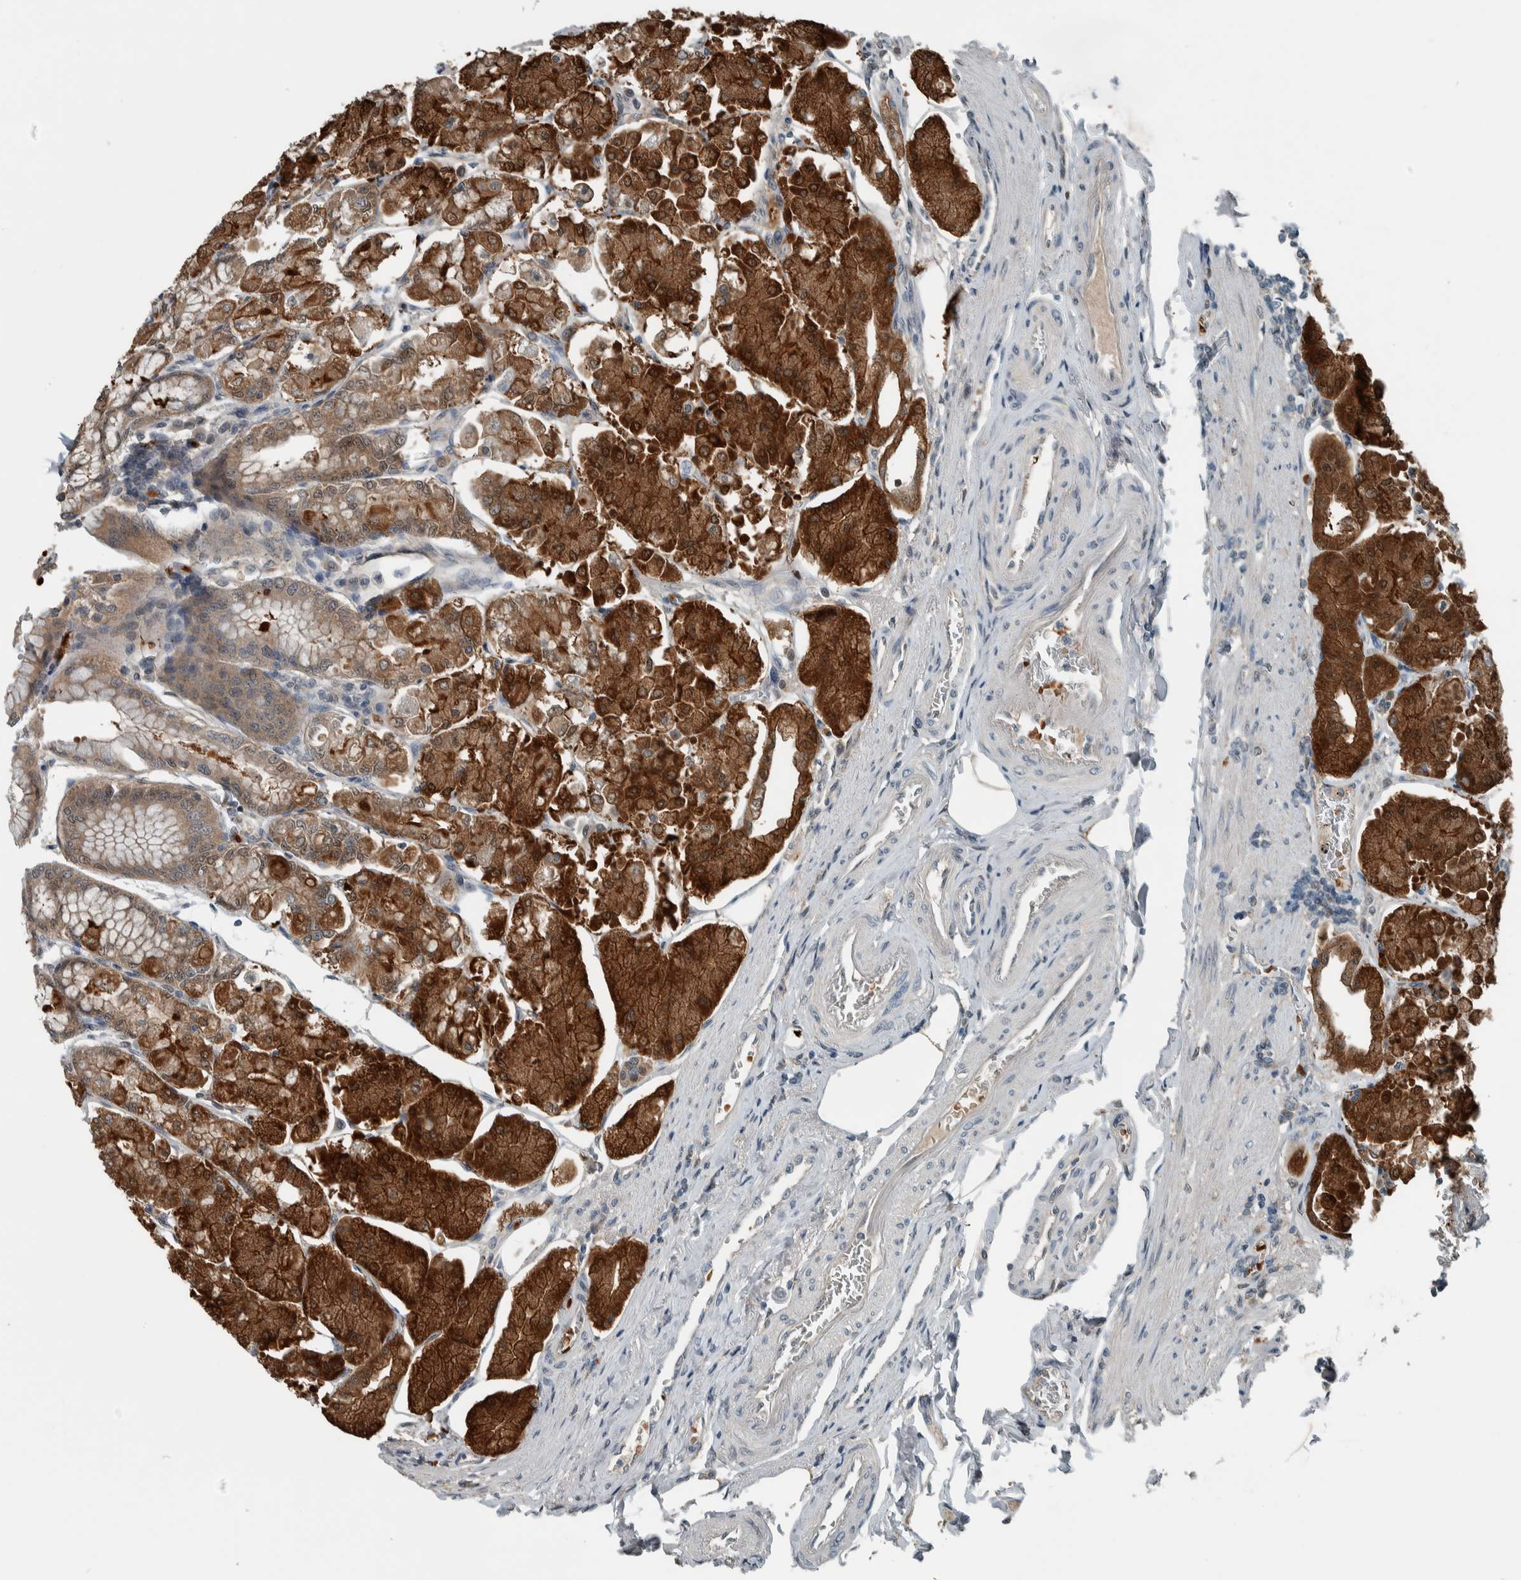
{"staining": {"intensity": "strong", "quantity": "25%-75%", "location": "cytoplasmic/membranous,nuclear"}, "tissue": "stomach", "cell_type": "Glandular cells", "image_type": "normal", "snomed": [{"axis": "morphology", "description": "Normal tissue, NOS"}, {"axis": "topography", "description": "Stomach, lower"}], "caption": "Protein expression by immunohistochemistry reveals strong cytoplasmic/membranous,nuclear expression in approximately 25%-75% of glandular cells in normal stomach.", "gene": "ALAD", "patient": {"sex": "male", "age": 71}}